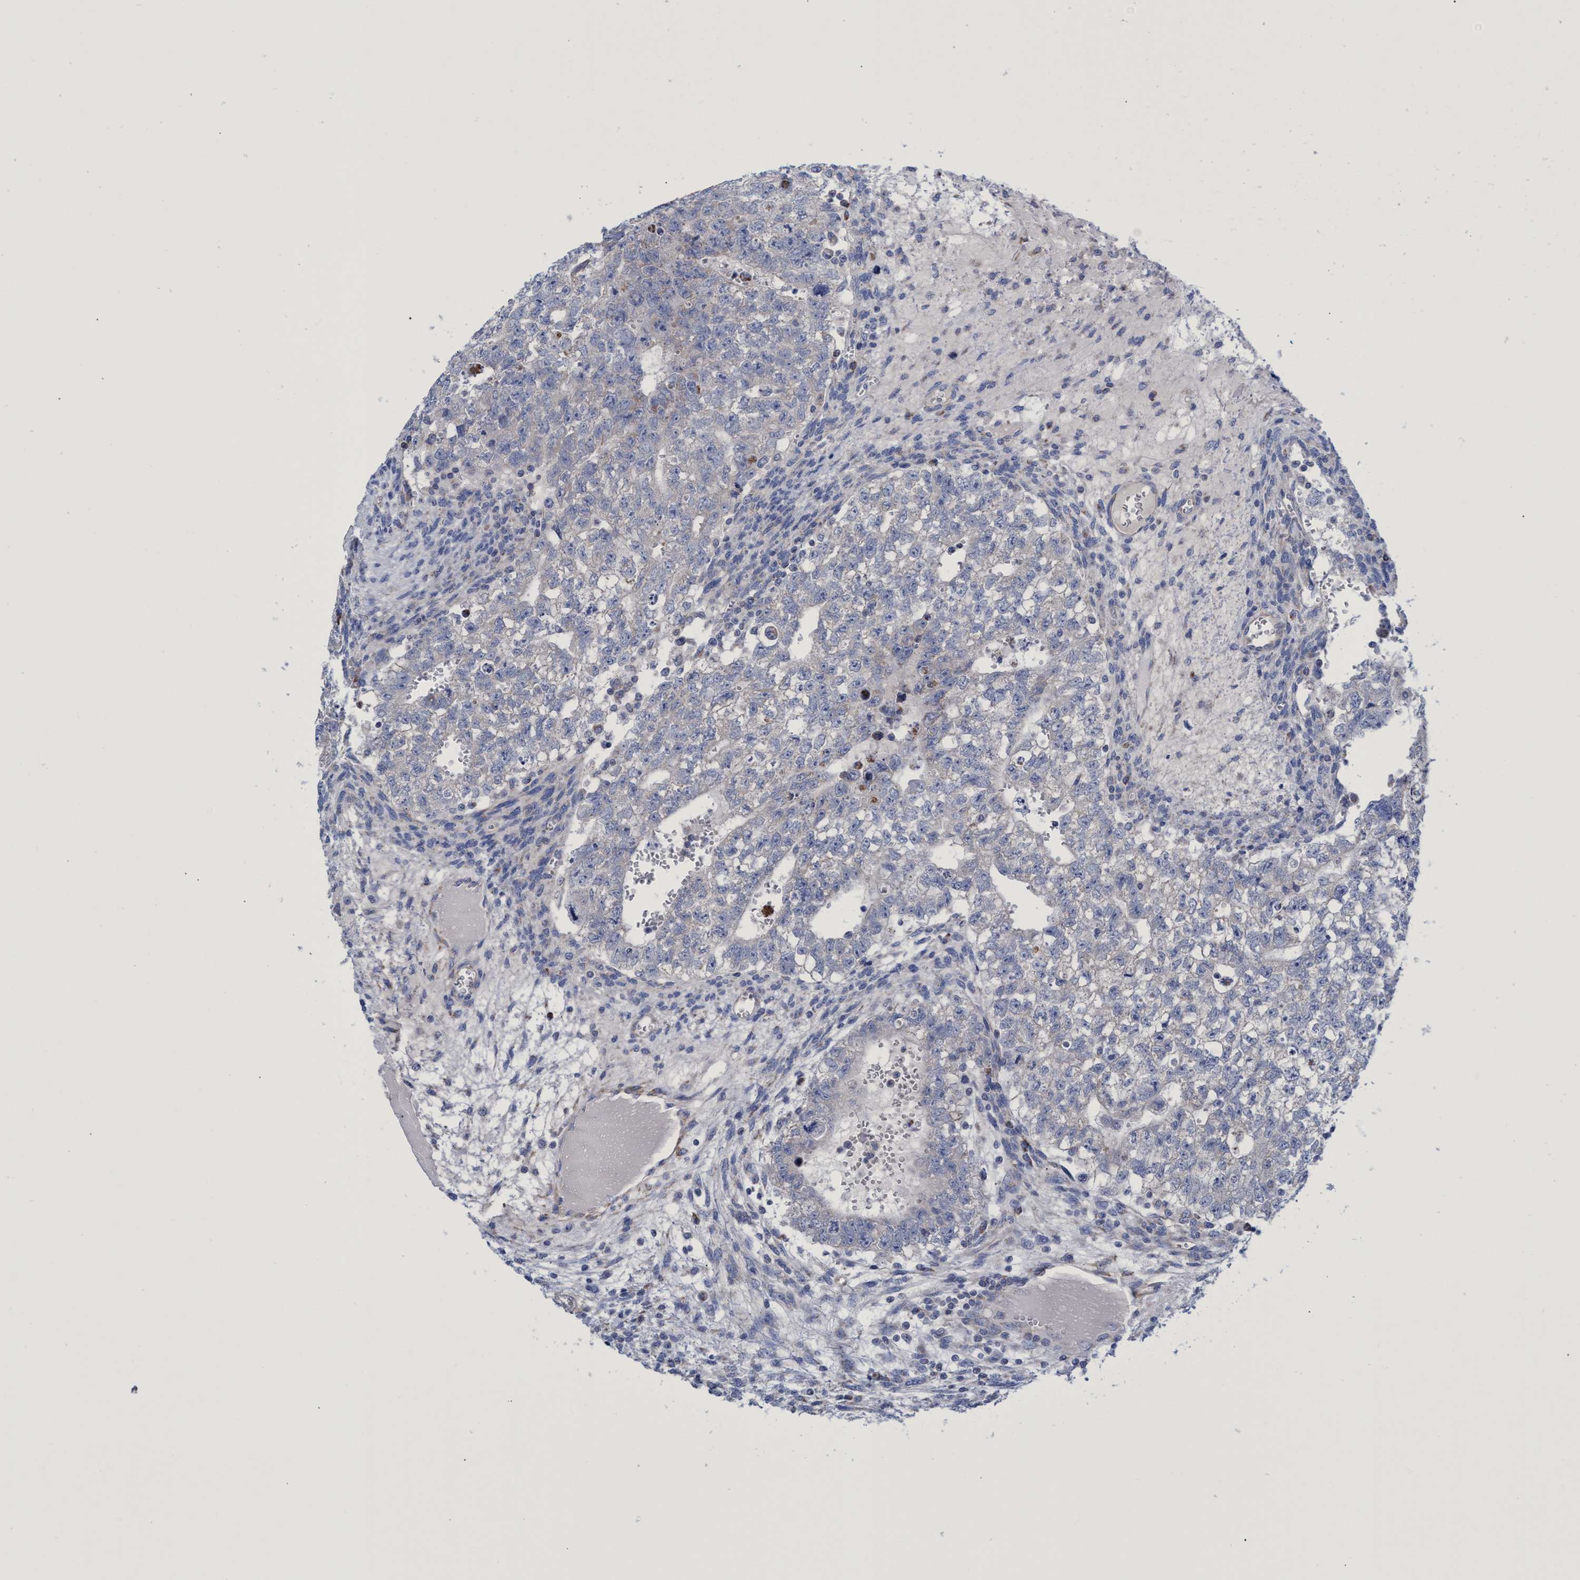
{"staining": {"intensity": "negative", "quantity": "none", "location": "none"}, "tissue": "testis cancer", "cell_type": "Tumor cells", "image_type": "cancer", "snomed": [{"axis": "morphology", "description": "Seminoma, NOS"}, {"axis": "morphology", "description": "Carcinoma, Embryonal, NOS"}, {"axis": "topography", "description": "Testis"}], "caption": "The immunohistochemistry photomicrograph has no significant expression in tumor cells of testis cancer tissue. (Immunohistochemistry, brightfield microscopy, high magnification).", "gene": "ZNF750", "patient": {"sex": "male", "age": 38}}